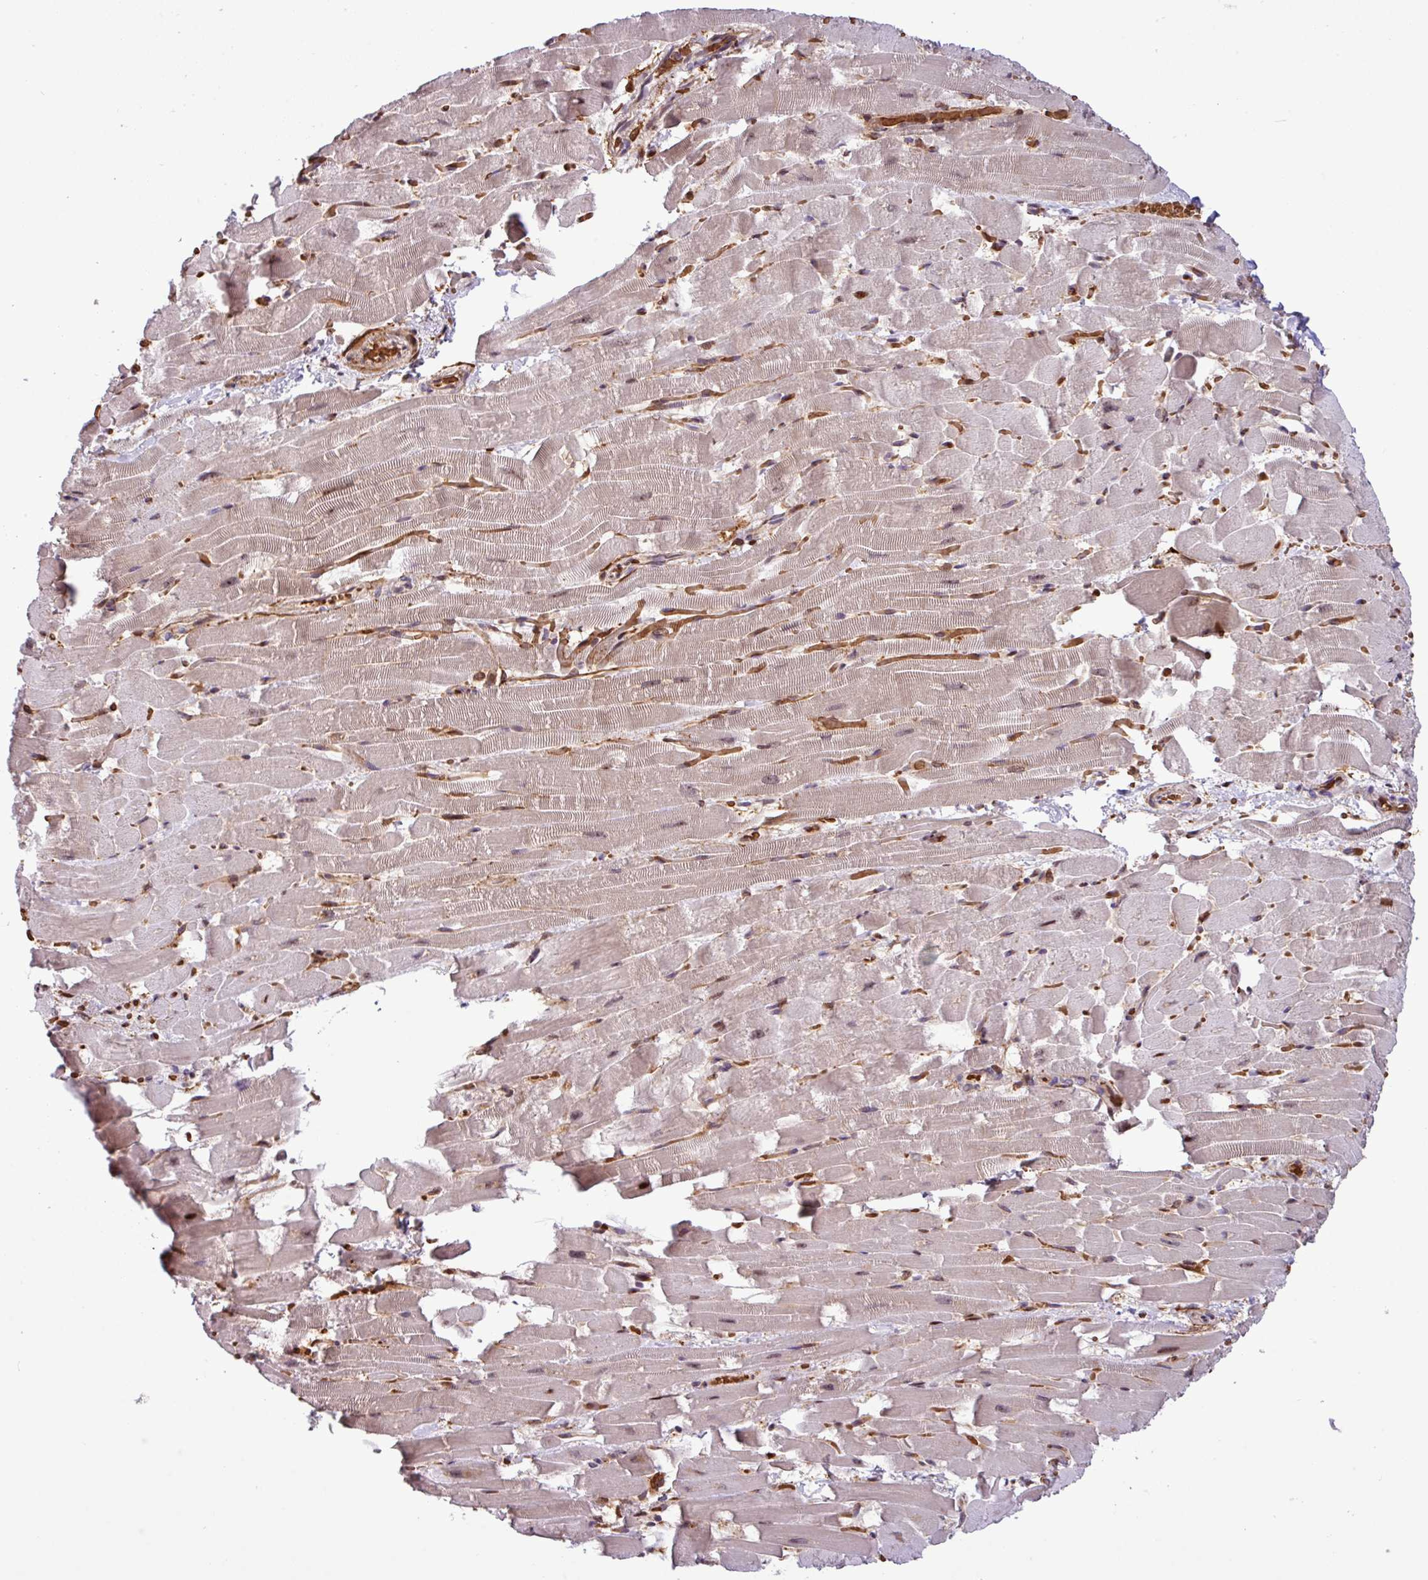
{"staining": {"intensity": "weak", "quantity": "25%-75%", "location": "cytoplasmic/membranous,nuclear"}, "tissue": "heart muscle", "cell_type": "Cardiomyocytes", "image_type": "normal", "snomed": [{"axis": "morphology", "description": "Normal tissue, NOS"}, {"axis": "topography", "description": "Heart"}], "caption": "The image displays immunohistochemical staining of unremarkable heart muscle. There is weak cytoplasmic/membranous,nuclear positivity is identified in about 25%-75% of cardiomyocytes.", "gene": "C7orf50", "patient": {"sex": "male", "age": 37}}